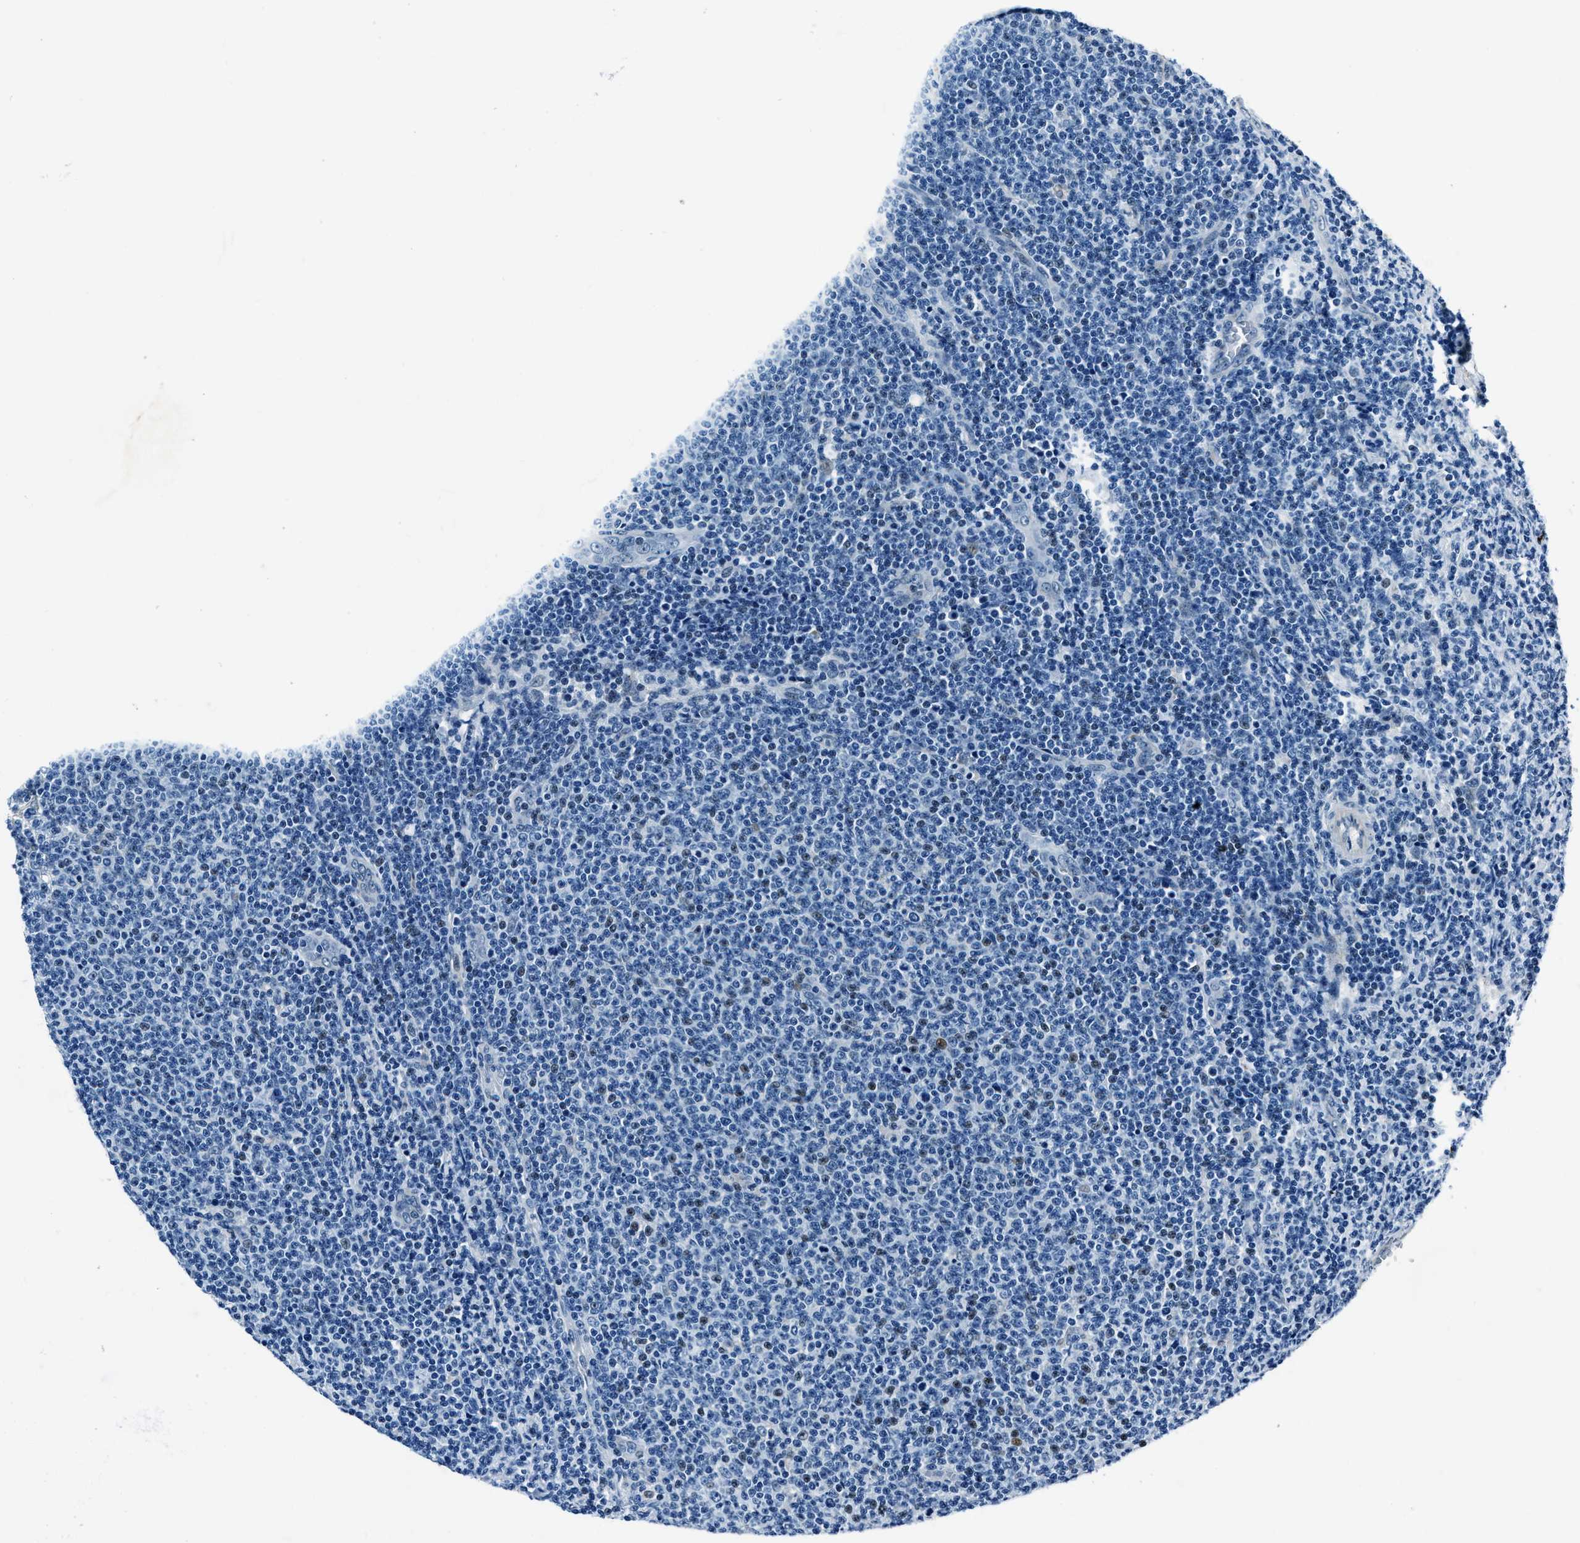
{"staining": {"intensity": "negative", "quantity": "none", "location": "none"}, "tissue": "lymphoma", "cell_type": "Tumor cells", "image_type": "cancer", "snomed": [{"axis": "morphology", "description": "Malignant lymphoma, non-Hodgkin's type, Low grade"}, {"axis": "topography", "description": "Lymph node"}], "caption": "Histopathology image shows no significant protein expression in tumor cells of low-grade malignant lymphoma, non-Hodgkin's type.", "gene": "PTPDC1", "patient": {"sex": "male", "age": 66}}